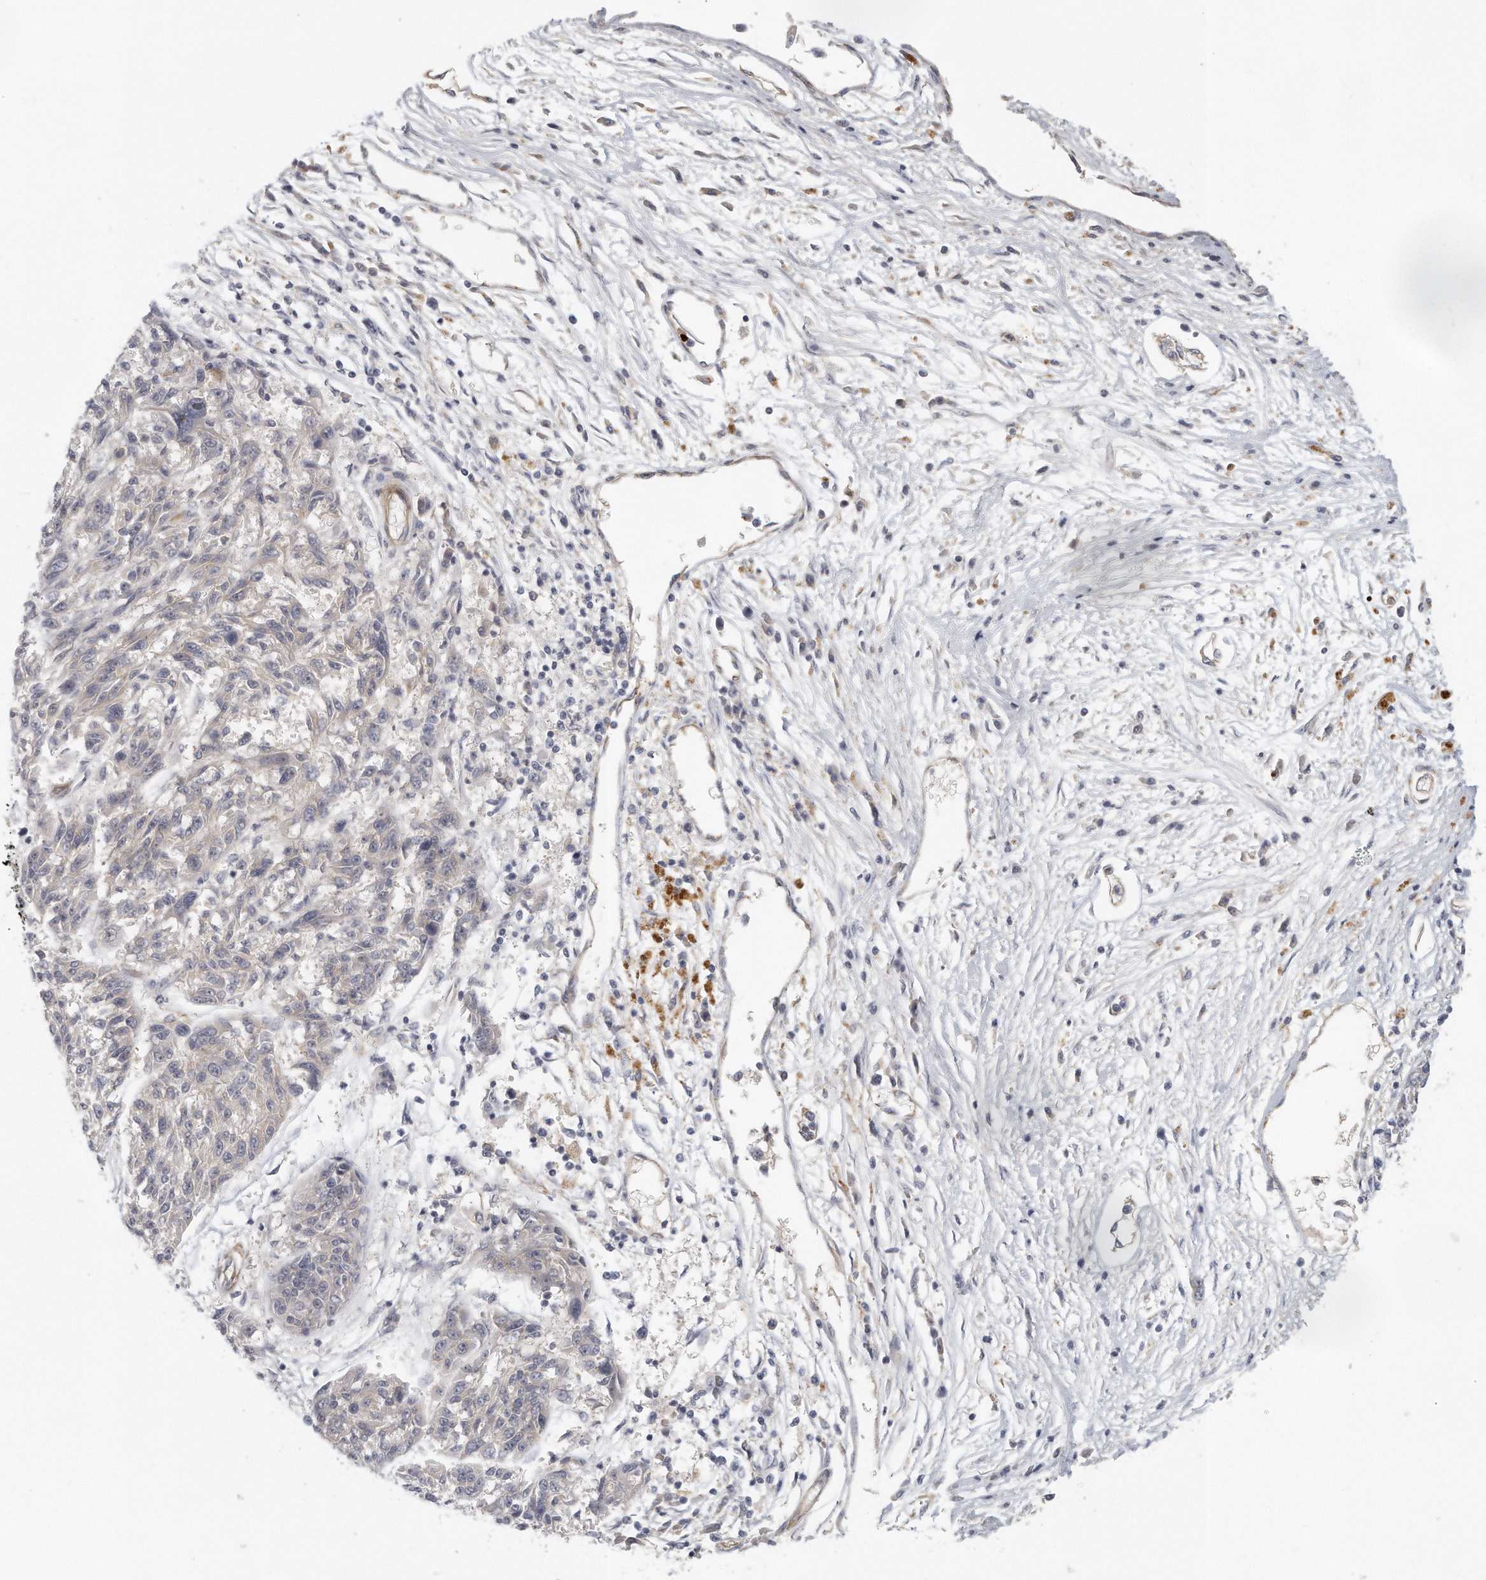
{"staining": {"intensity": "negative", "quantity": "none", "location": "none"}, "tissue": "melanoma", "cell_type": "Tumor cells", "image_type": "cancer", "snomed": [{"axis": "morphology", "description": "Malignant melanoma, NOS"}, {"axis": "topography", "description": "Skin"}], "caption": "IHC photomicrograph of neoplastic tissue: melanoma stained with DAB (3,3'-diaminobenzidine) shows no significant protein positivity in tumor cells. Brightfield microscopy of IHC stained with DAB (3,3'-diaminobenzidine) (brown) and hematoxylin (blue), captured at high magnification.", "gene": "MTERF4", "patient": {"sex": "male", "age": 53}}